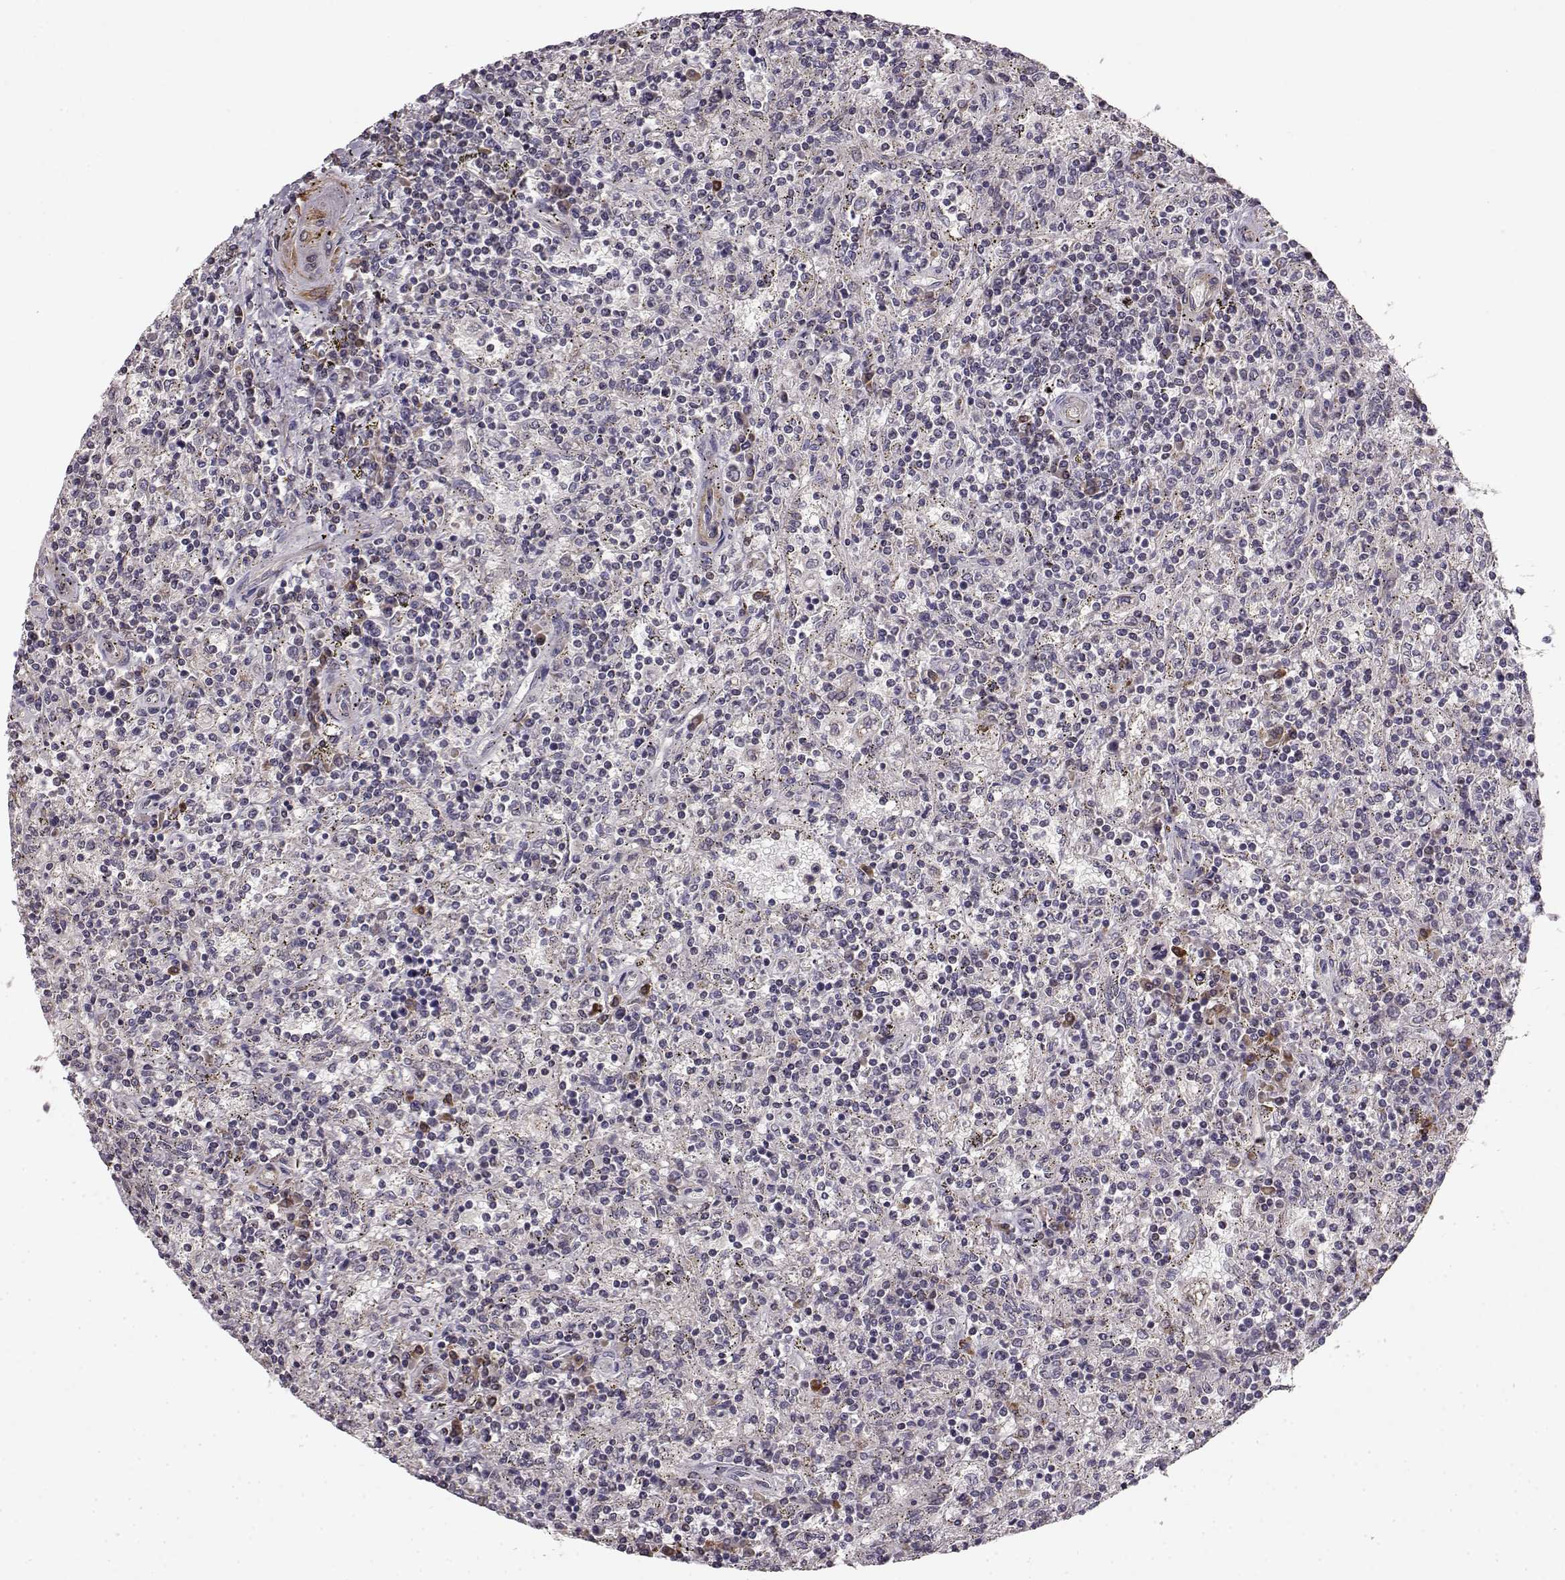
{"staining": {"intensity": "negative", "quantity": "none", "location": "none"}, "tissue": "lymphoma", "cell_type": "Tumor cells", "image_type": "cancer", "snomed": [{"axis": "morphology", "description": "Malignant lymphoma, non-Hodgkin's type, Low grade"}, {"axis": "topography", "description": "Spleen"}], "caption": "Low-grade malignant lymphoma, non-Hodgkin's type was stained to show a protein in brown. There is no significant staining in tumor cells.", "gene": "BACH2", "patient": {"sex": "male", "age": 62}}